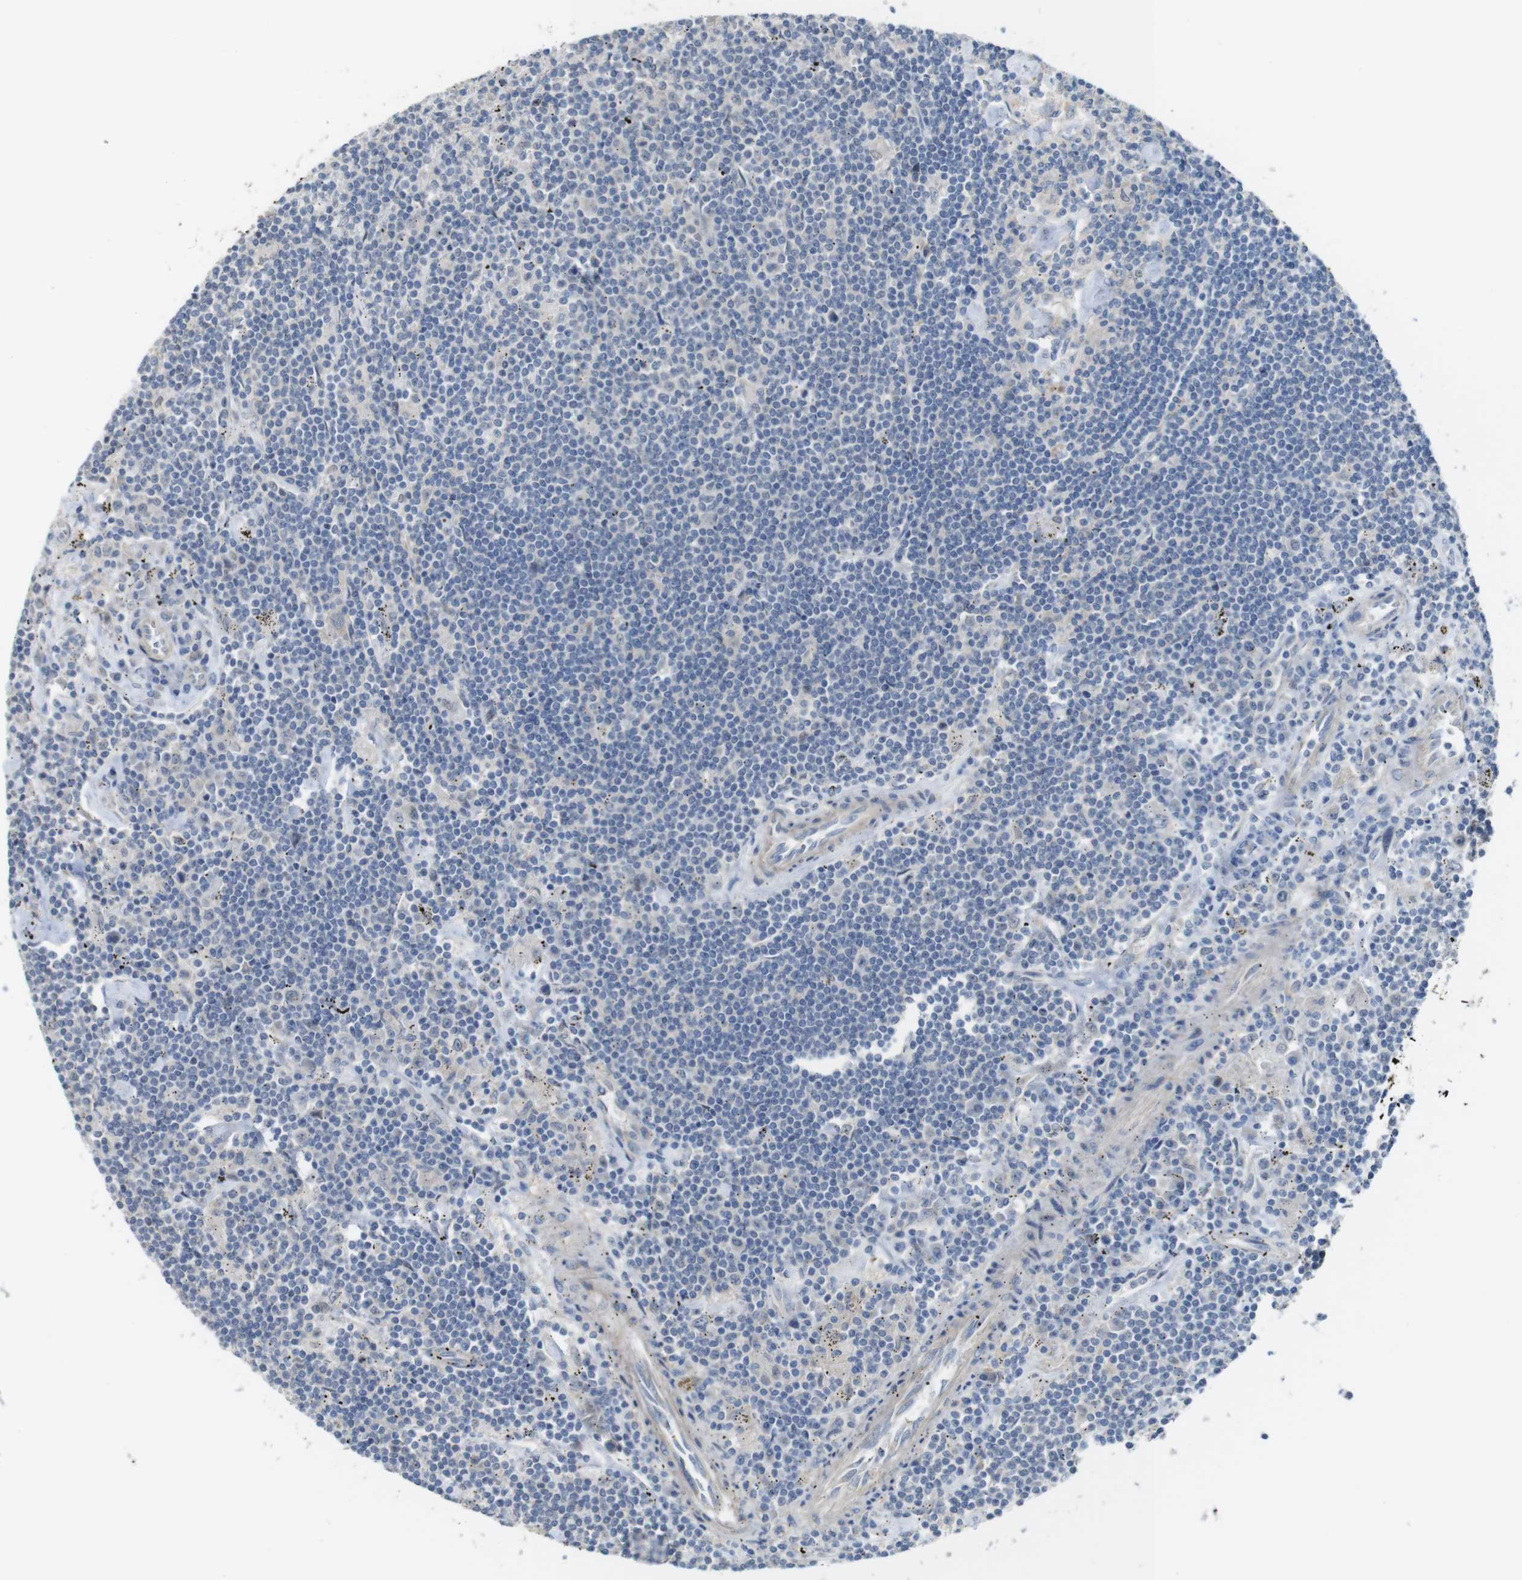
{"staining": {"intensity": "negative", "quantity": "none", "location": "none"}, "tissue": "lymphoma", "cell_type": "Tumor cells", "image_type": "cancer", "snomed": [{"axis": "morphology", "description": "Malignant lymphoma, non-Hodgkin's type, Low grade"}, {"axis": "topography", "description": "Spleen"}], "caption": "Lymphoma stained for a protein using immunohistochemistry (IHC) shows no positivity tumor cells.", "gene": "CDC34", "patient": {"sex": "male", "age": 76}}